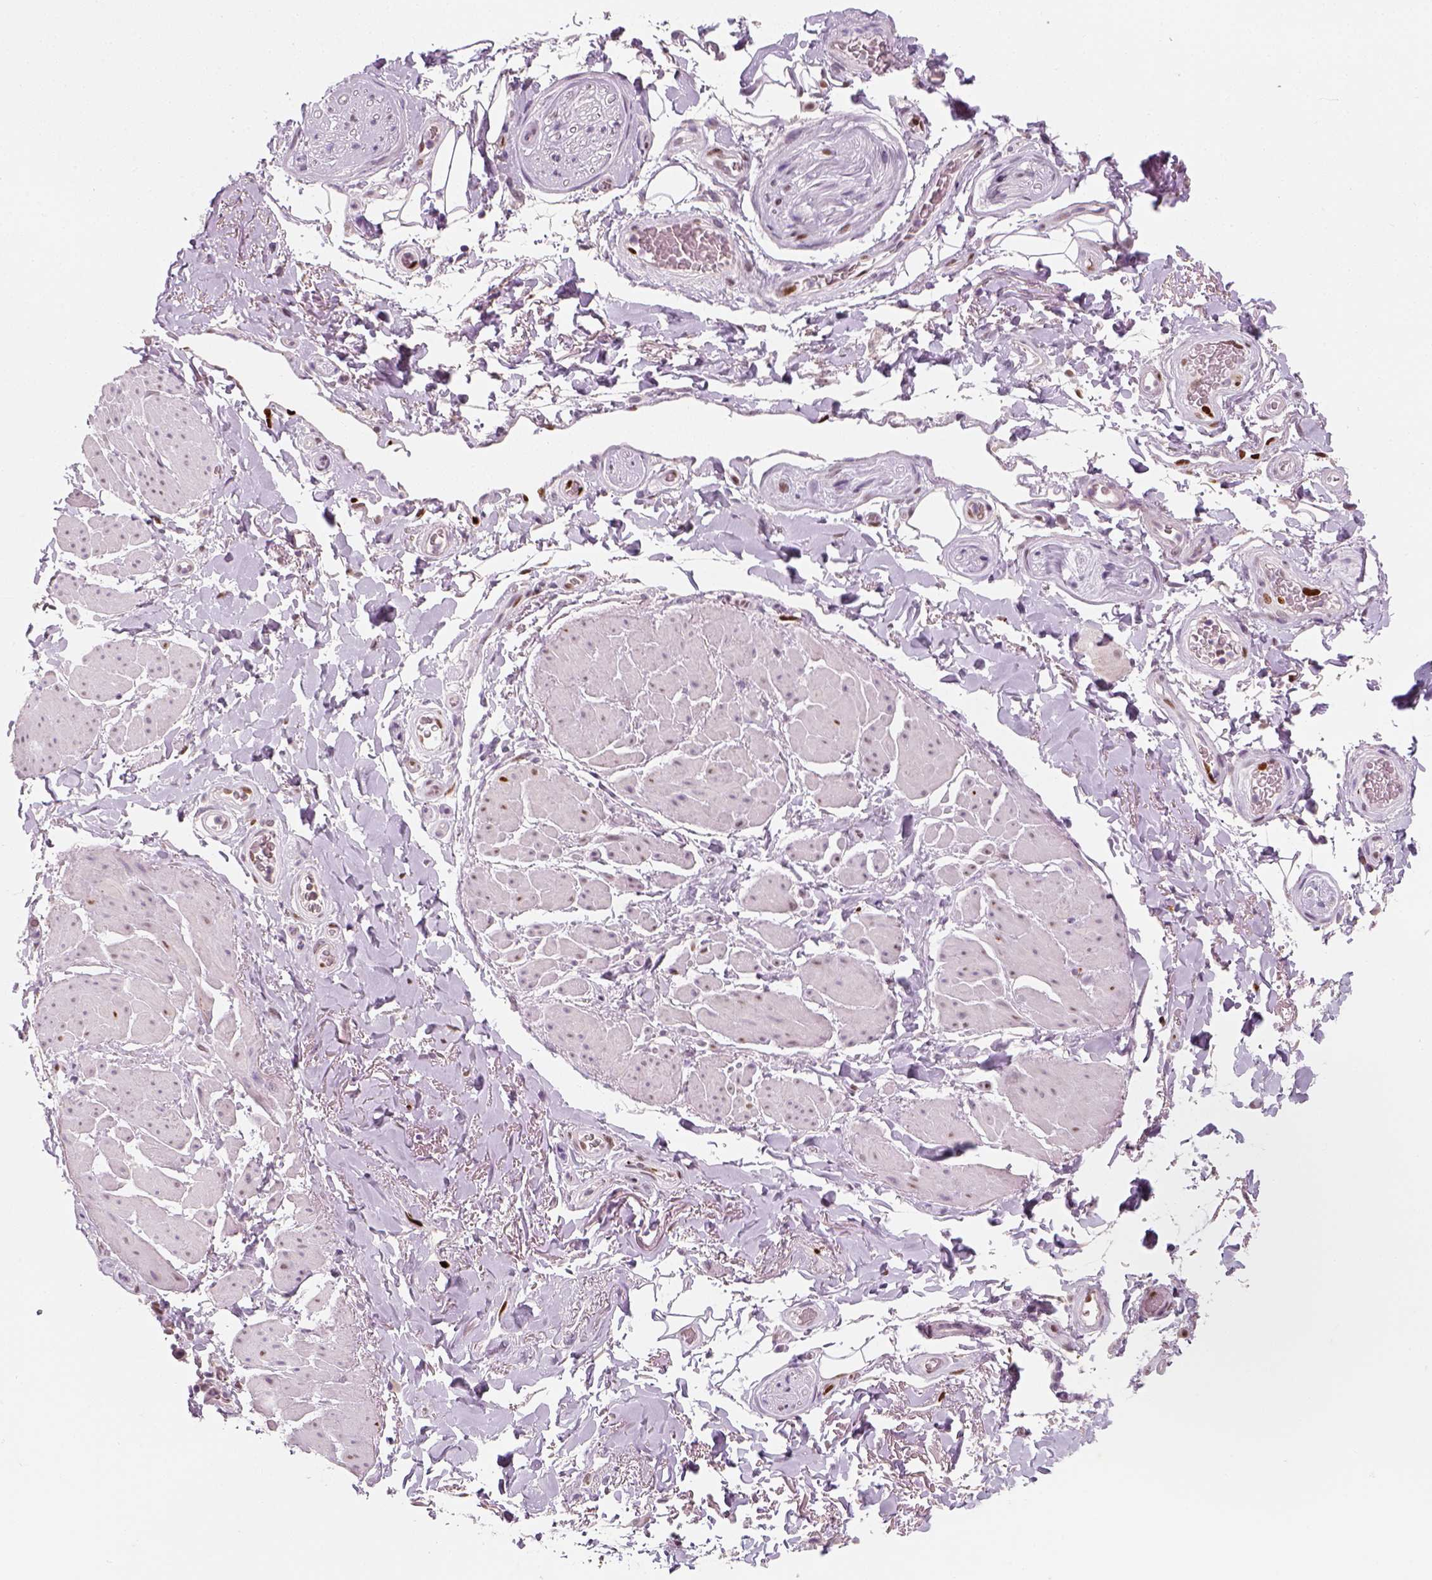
{"staining": {"intensity": "negative", "quantity": "none", "location": "none"}, "tissue": "adipose tissue", "cell_type": "Adipocytes", "image_type": "normal", "snomed": [{"axis": "morphology", "description": "Normal tissue, NOS"}, {"axis": "topography", "description": "Anal"}, {"axis": "topography", "description": "Peripheral nerve tissue"}], "caption": "Immunohistochemical staining of unremarkable human adipose tissue reveals no significant positivity in adipocytes. (DAB (3,3'-diaminobenzidine) IHC with hematoxylin counter stain).", "gene": "TP53", "patient": {"sex": "male", "age": 53}}